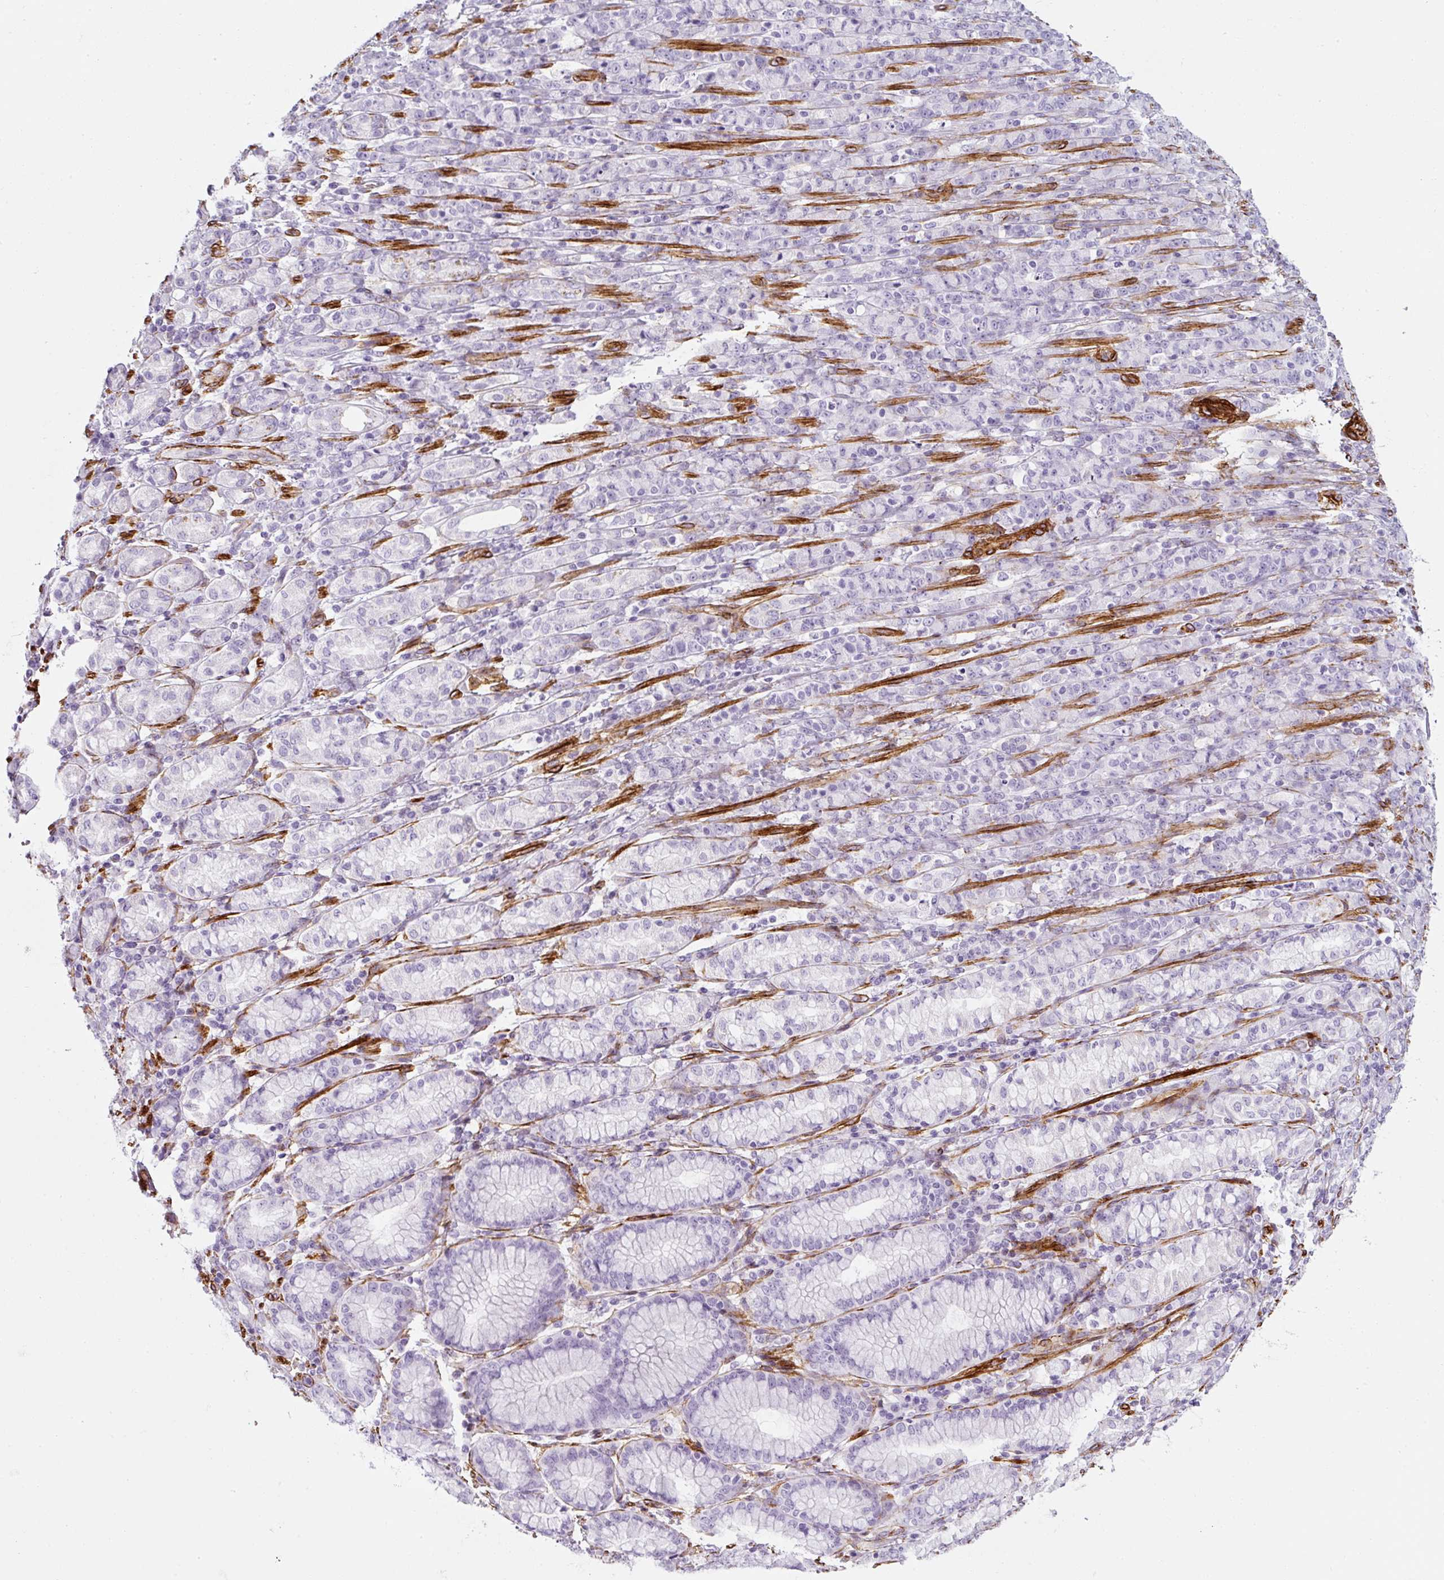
{"staining": {"intensity": "negative", "quantity": "none", "location": "none"}, "tissue": "stomach cancer", "cell_type": "Tumor cells", "image_type": "cancer", "snomed": [{"axis": "morphology", "description": "Normal tissue, NOS"}, {"axis": "morphology", "description": "Adenocarcinoma, NOS"}, {"axis": "topography", "description": "Stomach"}], "caption": "Immunohistochemical staining of stomach cancer (adenocarcinoma) exhibits no significant staining in tumor cells.", "gene": "CAVIN3", "patient": {"sex": "female", "age": 79}}